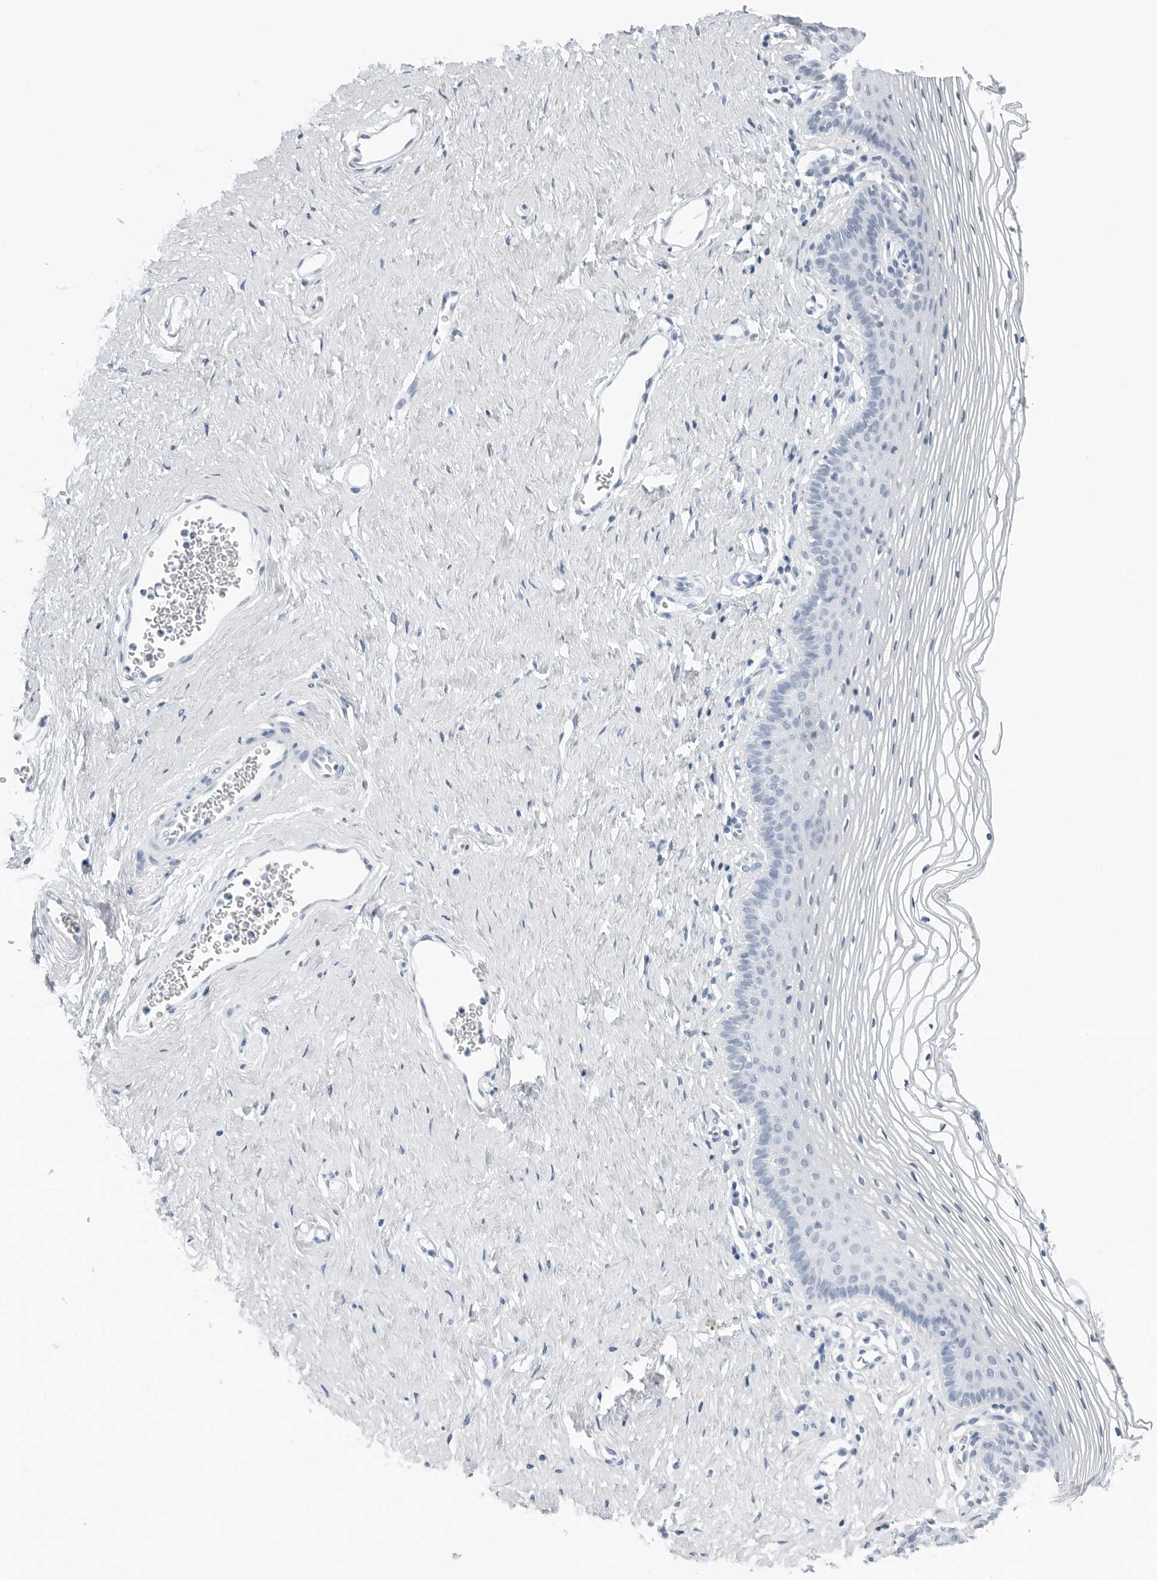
{"staining": {"intensity": "negative", "quantity": "none", "location": "none"}, "tissue": "vagina", "cell_type": "Squamous epithelial cells", "image_type": "normal", "snomed": [{"axis": "morphology", "description": "Normal tissue, NOS"}, {"axis": "topography", "description": "Vagina"}], "caption": "Squamous epithelial cells are negative for protein expression in normal human vagina. (DAB (3,3'-diaminobenzidine) immunohistochemistry (IHC) visualized using brightfield microscopy, high magnification).", "gene": "SLPI", "patient": {"sex": "female", "age": 32}}